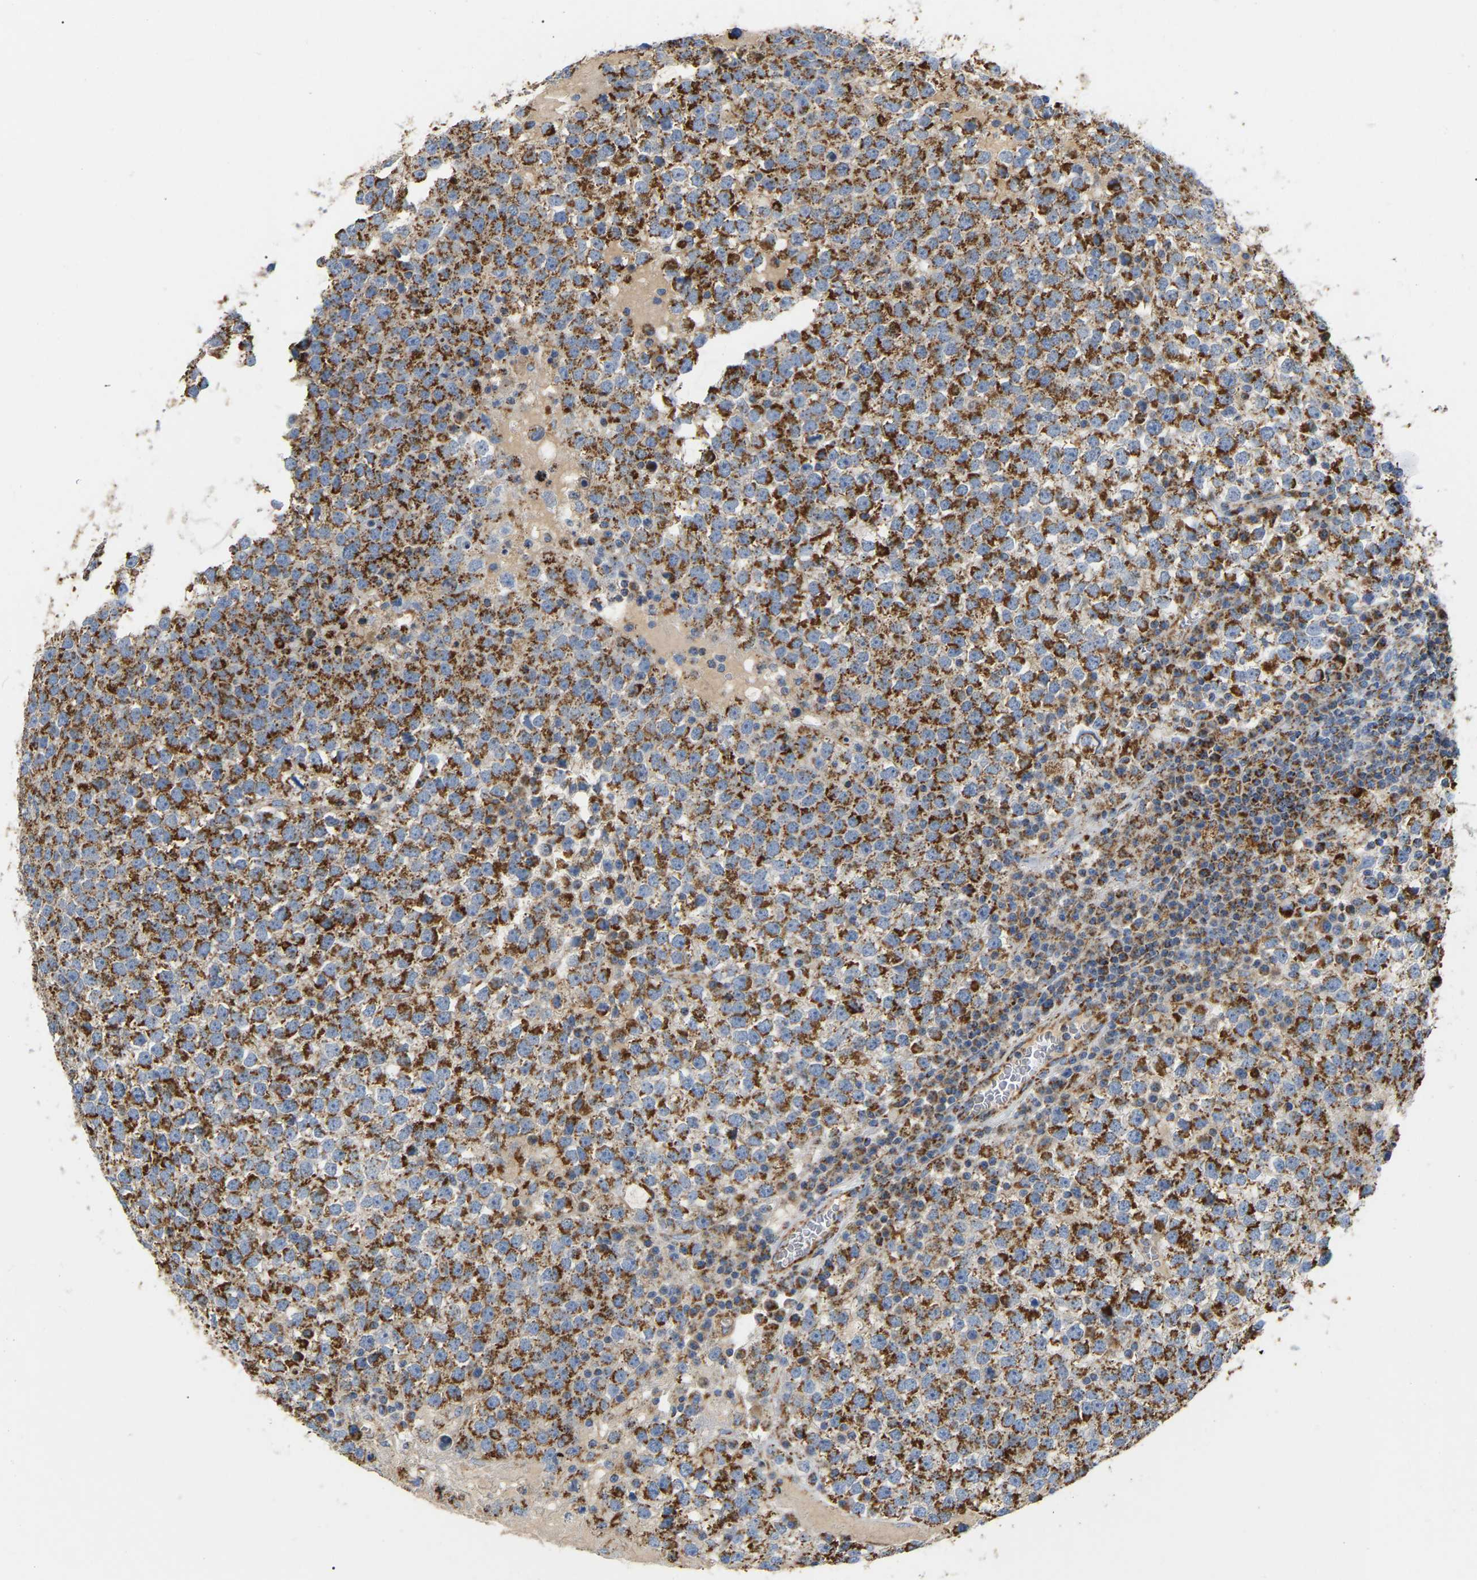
{"staining": {"intensity": "strong", "quantity": ">75%", "location": "cytoplasmic/membranous"}, "tissue": "testis cancer", "cell_type": "Tumor cells", "image_type": "cancer", "snomed": [{"axis": "morphology", "description": "Seminoma, NOS"}, {"axis": "topography", "description": "Testis"}], "caption": "Human seminoma (testis) stained with a brown dye shows strong cytoplasmic/membranous positive staining in approximately >75% of tumor cells.", "gene": "HIBADH", "patient": {"sex": "male", "age": 65}}